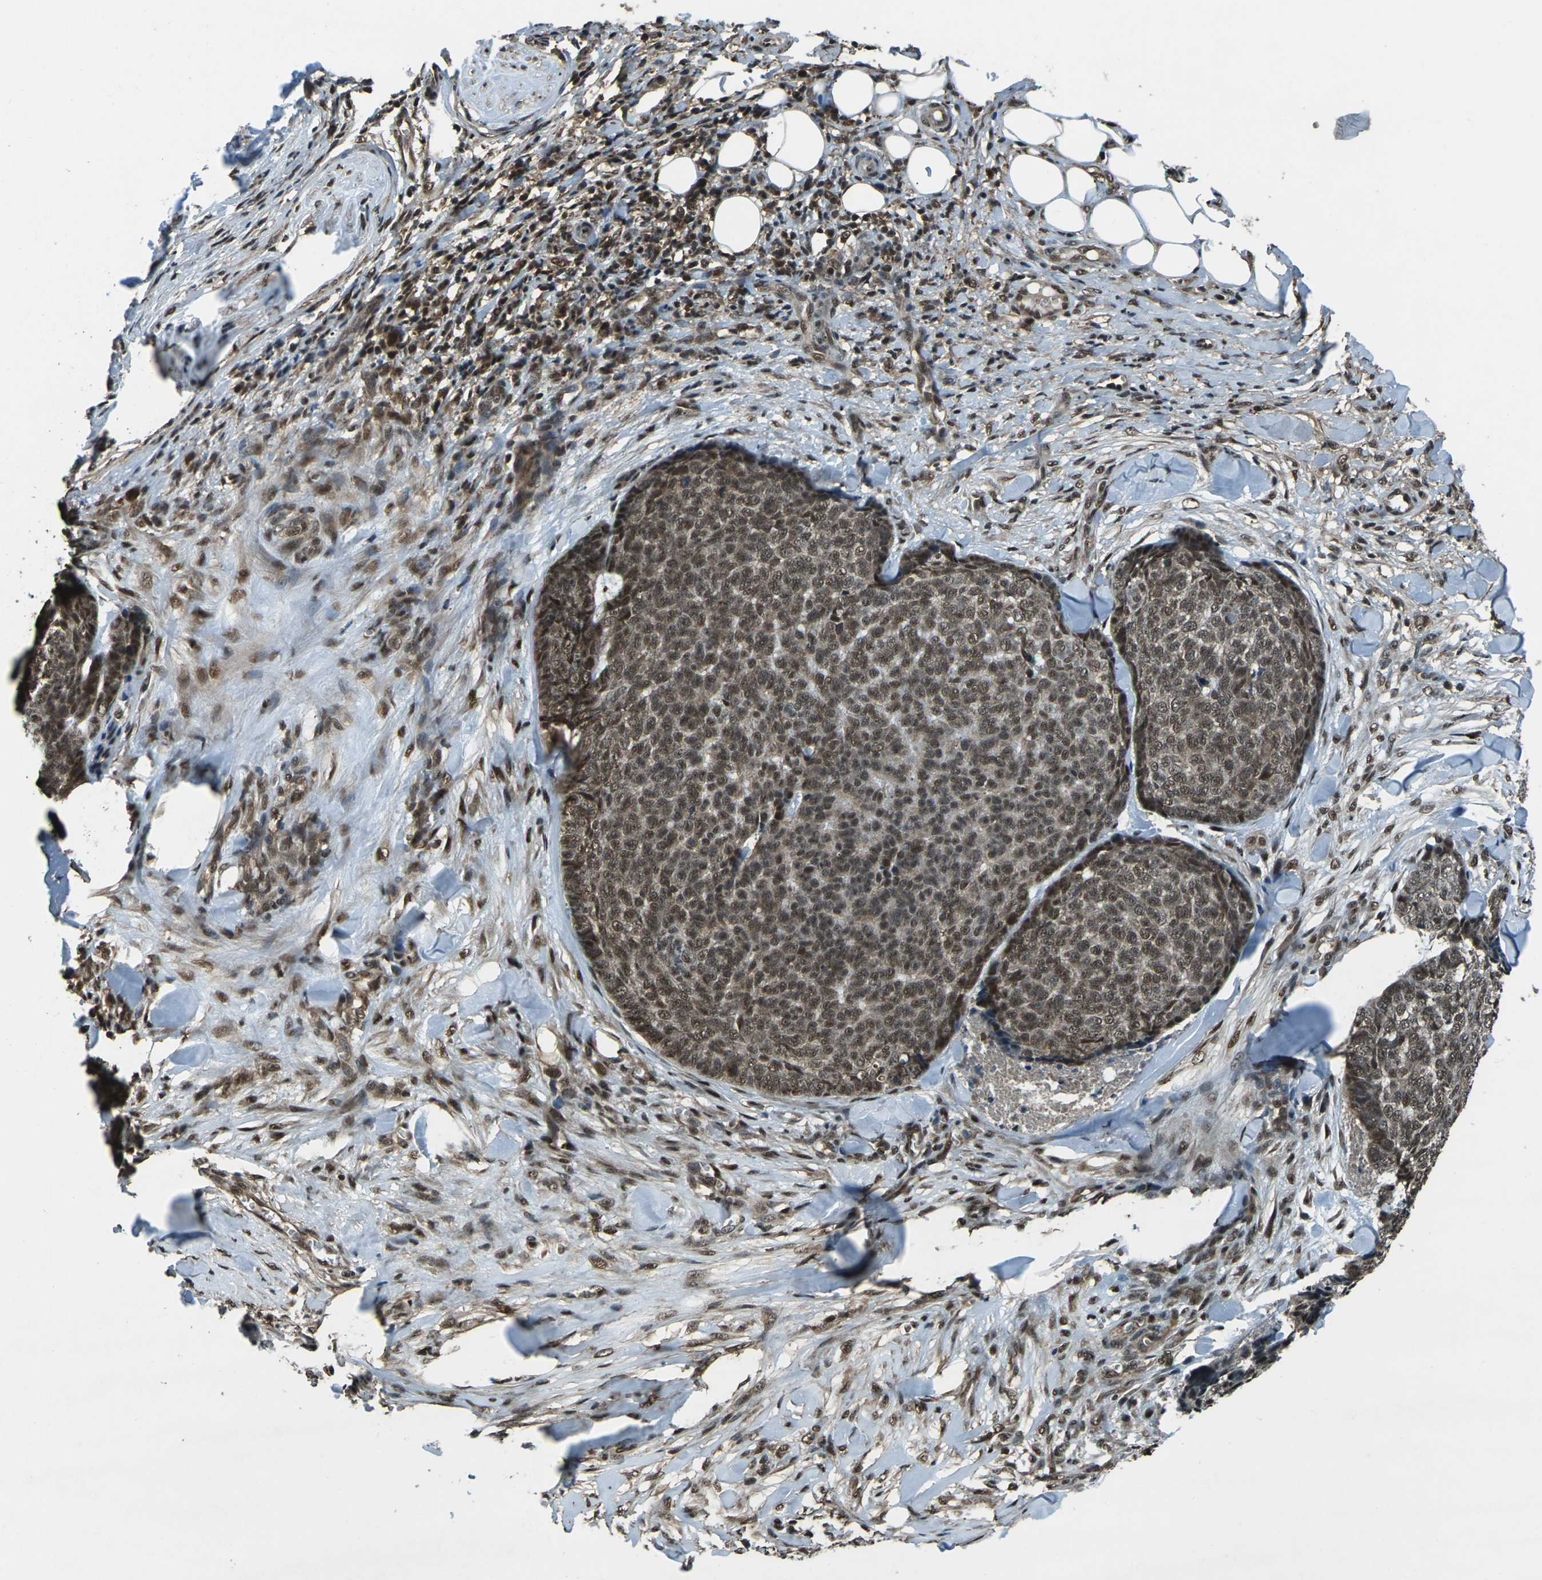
{"staining": {"intensity": "moderate", "quantity": ">75%", "location": "nuclear"}, "tissue": "skin cancer", "cell_type": "Tumor cells", "image_type": "cancer", "snomed": [{"axis": "morphology", "description": "Basal cell carcinoma"}, {"axis": "topography", "description": "Skin"}], "caption": "Moderate nuclear positivity for a protein is seen in about >75% of tumor cells of skin cancer using IHC.", "gene": "NR4A2", "patient": {"sex": "male", "age": 84}}